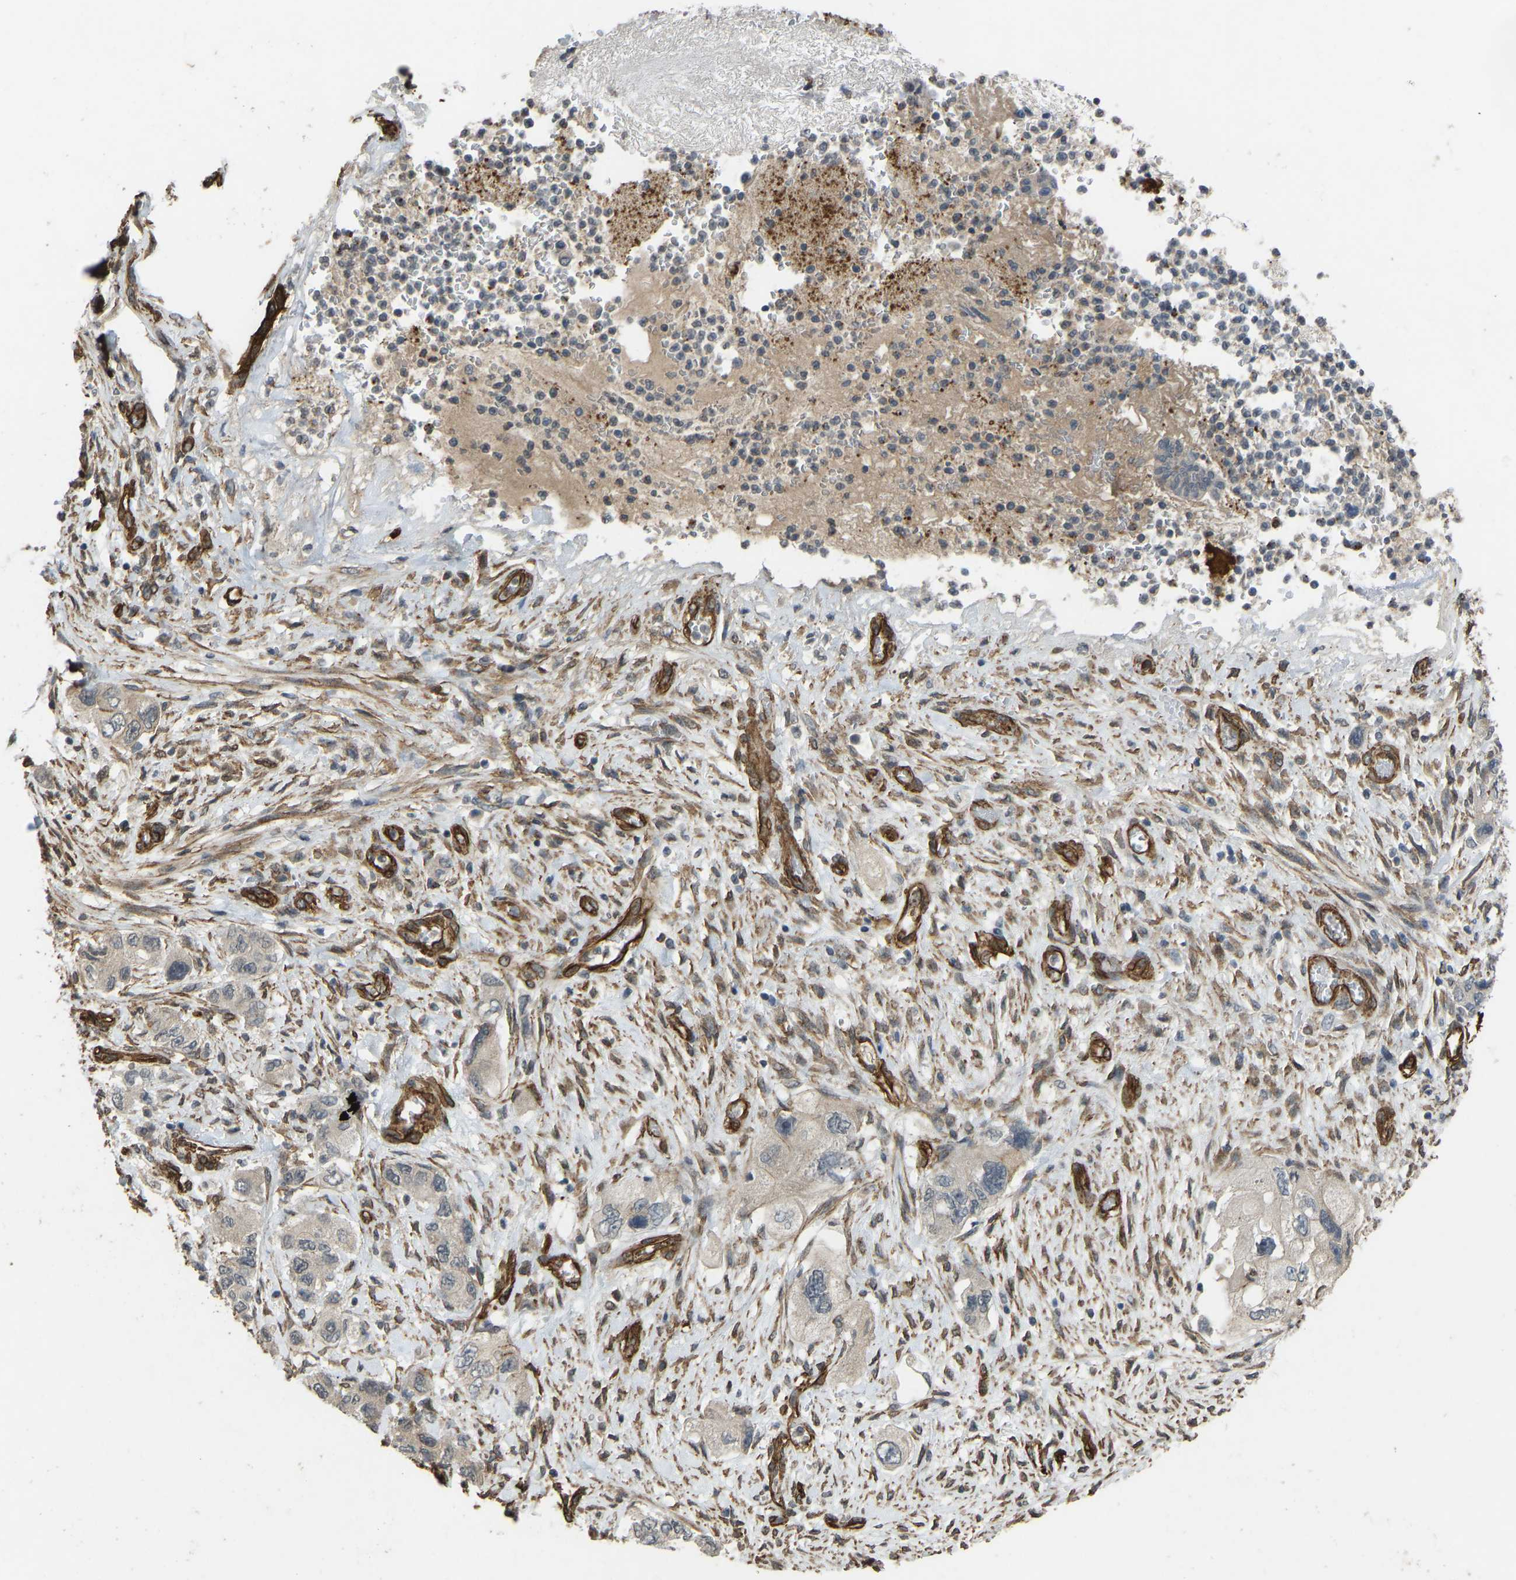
{"staining": {"intensity": "negative", "quantity": "none", "location": "none"}, "tissue": "pancreatic cancer", "cell_type": "Tumor cells", "image_type": "cancer", "snomed": [{"axis": "morphology", "description": "Adenocarcinoma, NOS"}, {"axis": "topography", "description": "Pancreas"}], "caption": "This micrograph is of pancreatic adenocarcinoma stained with immunohistochemistry (IHC) to label a protein in brown with the nuclei are counter-stained blue. There is no expression in tumor cells. (DAB immunohistochemistry (IHC) with hematoxylin counter stain).", "gene": "NMB", "patient": {"sex": "female", "age": 73}}